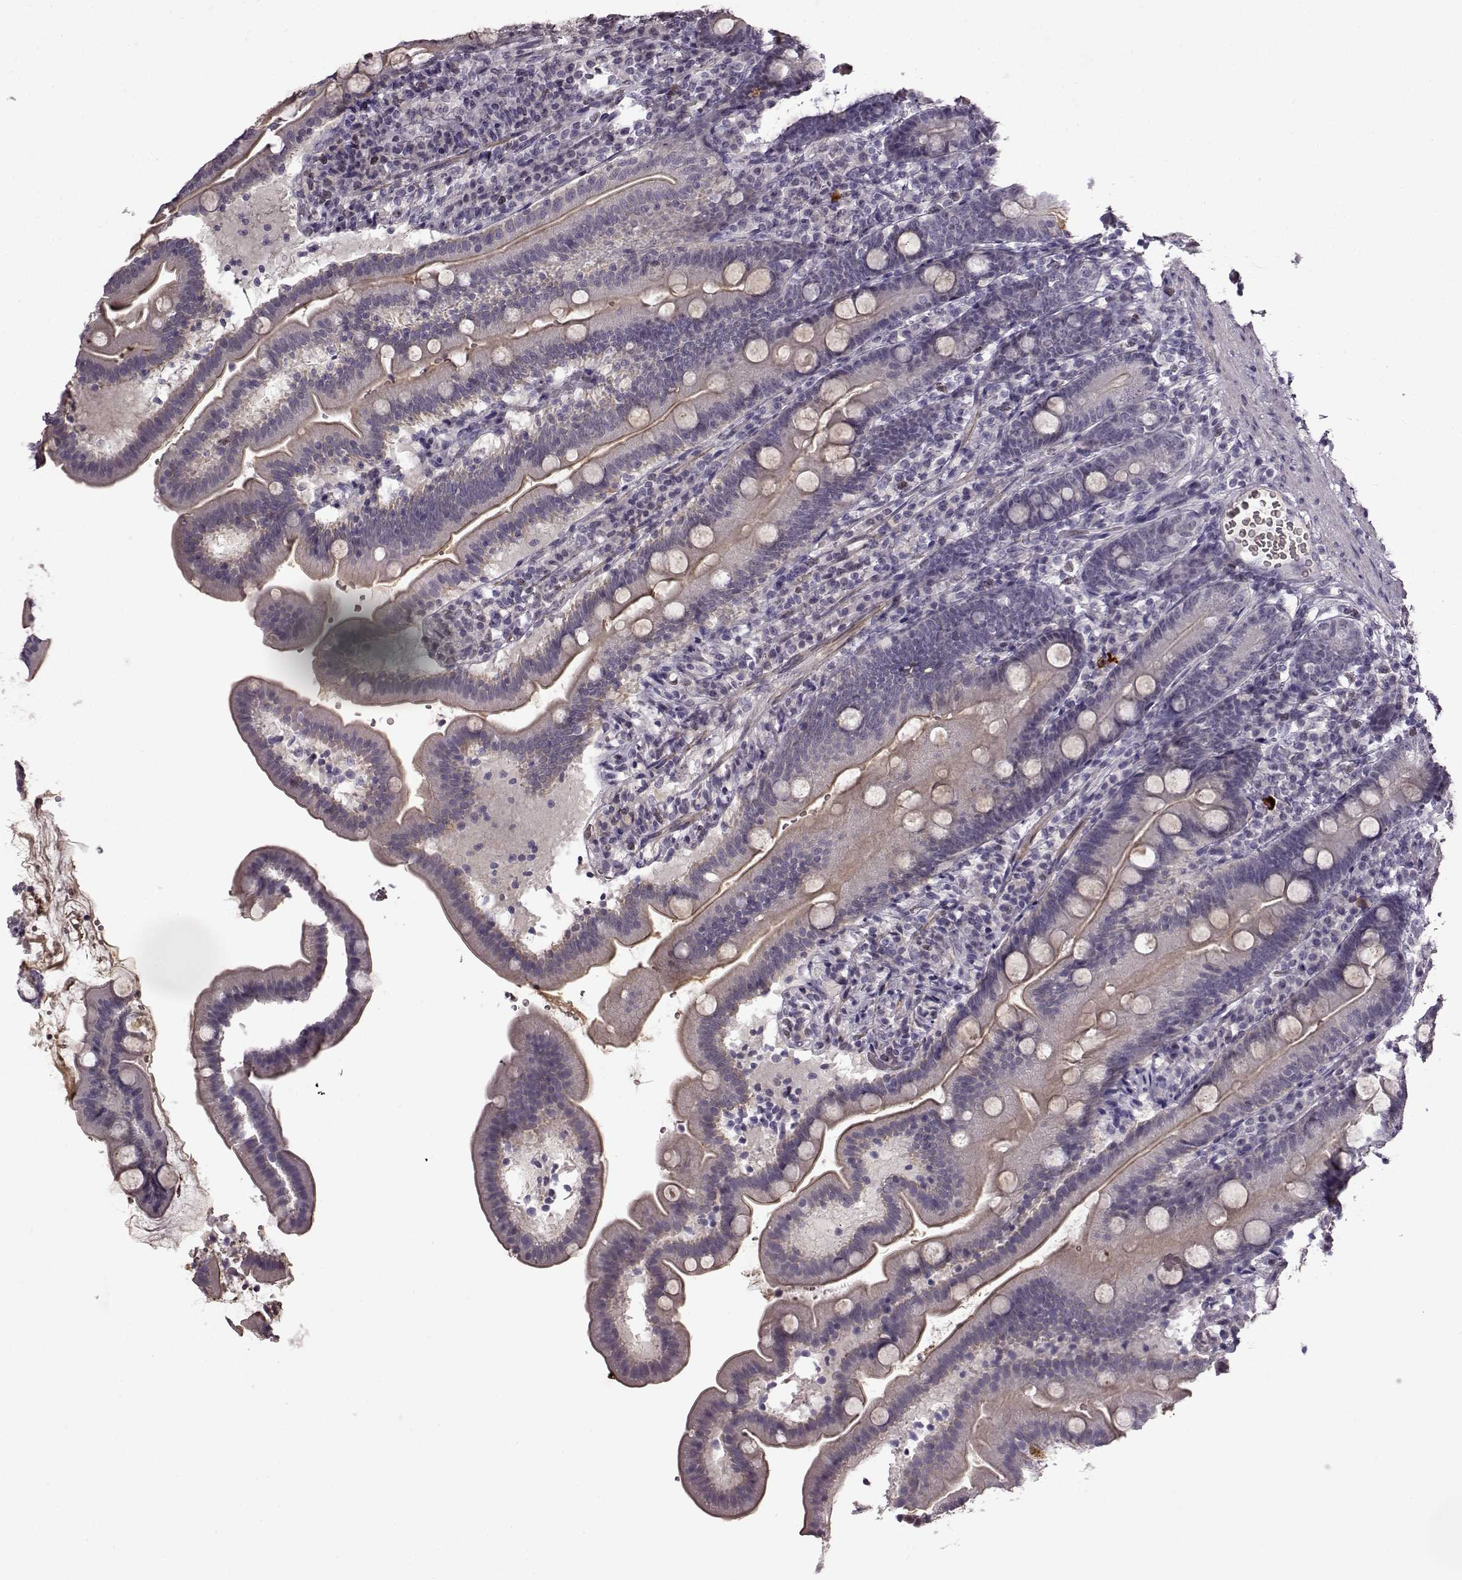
{"staining": {"intensity": "weak", "quantity": "<25%", "location": "cytoplasmic/membranous"}, "tissue": "duodenum", "cell_type": "Glandular cells", "image_type": "normal", "snomed": [{"axis": "morphology", "description": "Normal tissue, NOS"}, {"axis": "topography", "description": "Duodenum"}], "caption": "There is no significant positivity in glandular cells of duodenum. (Brightfield microscopy of DAB (3,3'-diaminobenzidine) immunohistochemistry (IHC) at high magnification).", "gene": "CNGA3", "patient": {"sex": "female", "age": 67}}